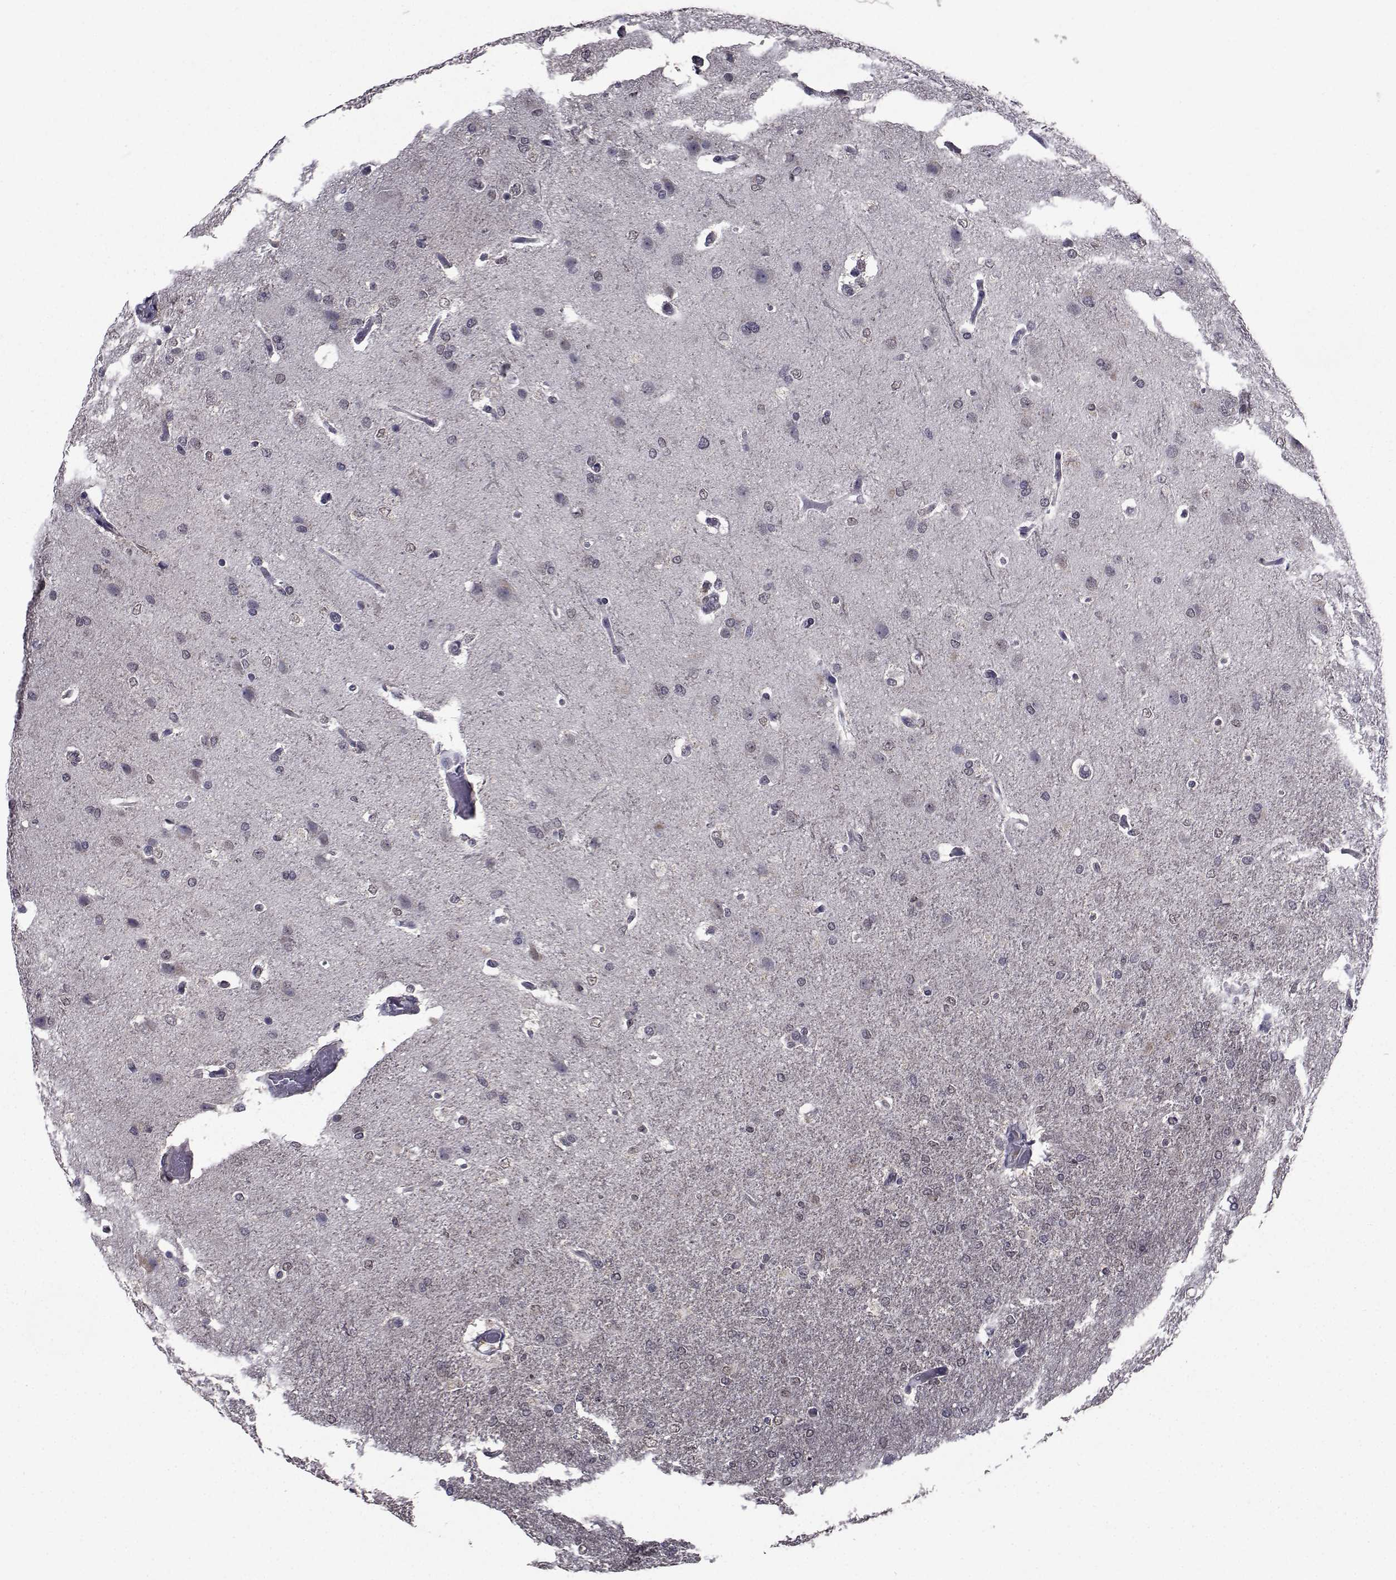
{"staining": {"intensity": "negative", "quantity": "none", "location": "none"}, "tissue": "glioma", "cell_type": "Tumor cells", "image_type": "cancer", "snomed": [{"axis": "morphology", "description": "Glioma, malignant, High grade"}, {"axis": "topography", "description": "Brain"}], "caption": "Malignant high-grade glioma was stained to show a protein in brown. There is no significant positivity in tumor cells.", "gene": "CYP2S1", "patient": {"sex": "male", "age": 68}}